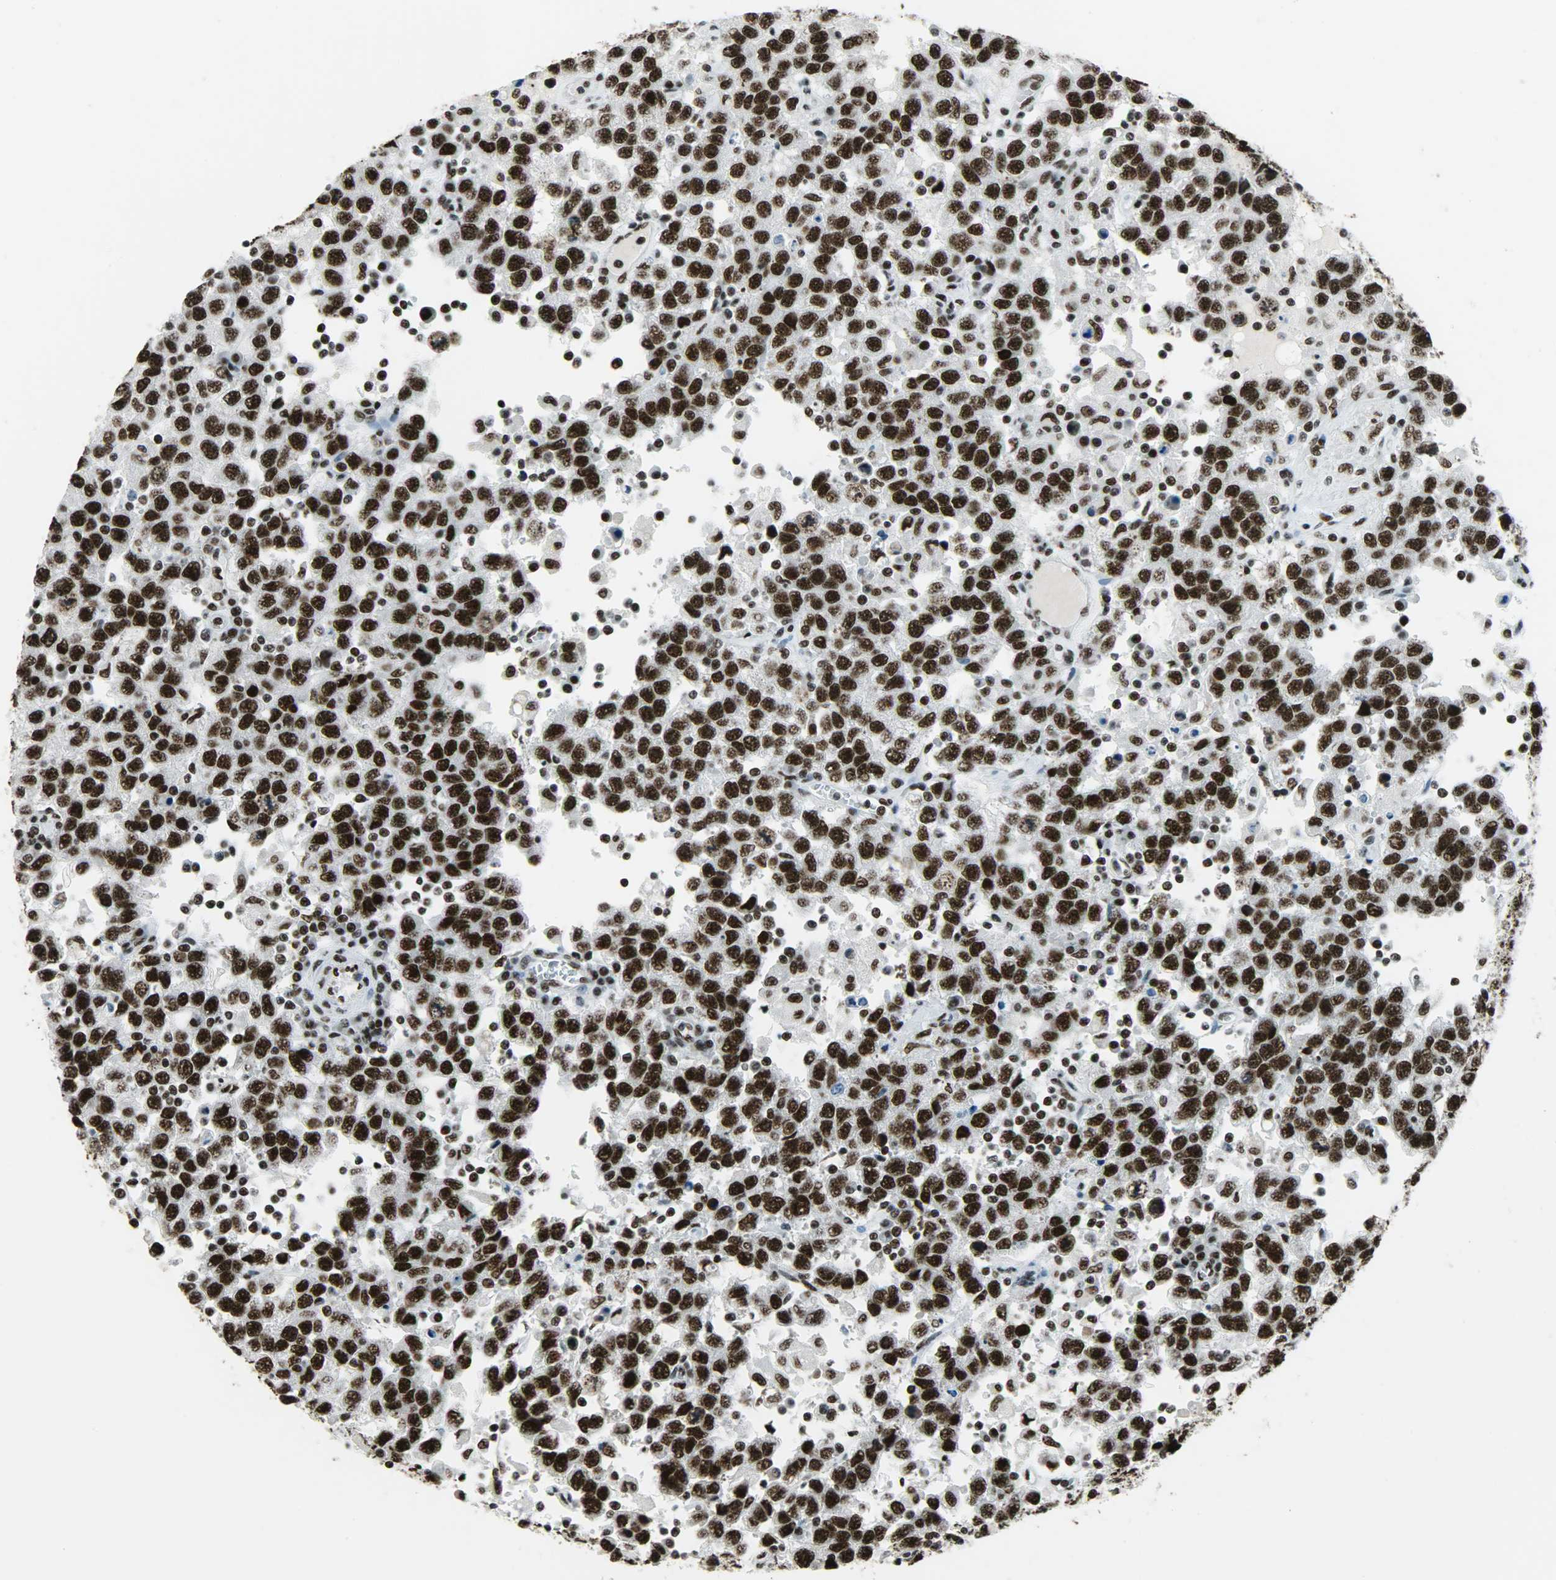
{"staining": {"intensity": "strong", "quantity": ">75%", "location": "nuclear"}, "tissue": "testis cancer", "cell_type": "Tumor cells", "image_type": "cancer", "snomed": [{"axis": "morphology", "description": "Seminoma, NOS"}, {"axis": "topography", "description": "Testis"}], "caption": "Testis seminoma stained with immunohistochemistry displays strong nuclear expression in approximately >75% of tumor cells.", "gene": "SNRPA", "patient": {"sex": "male", "age": 41}}